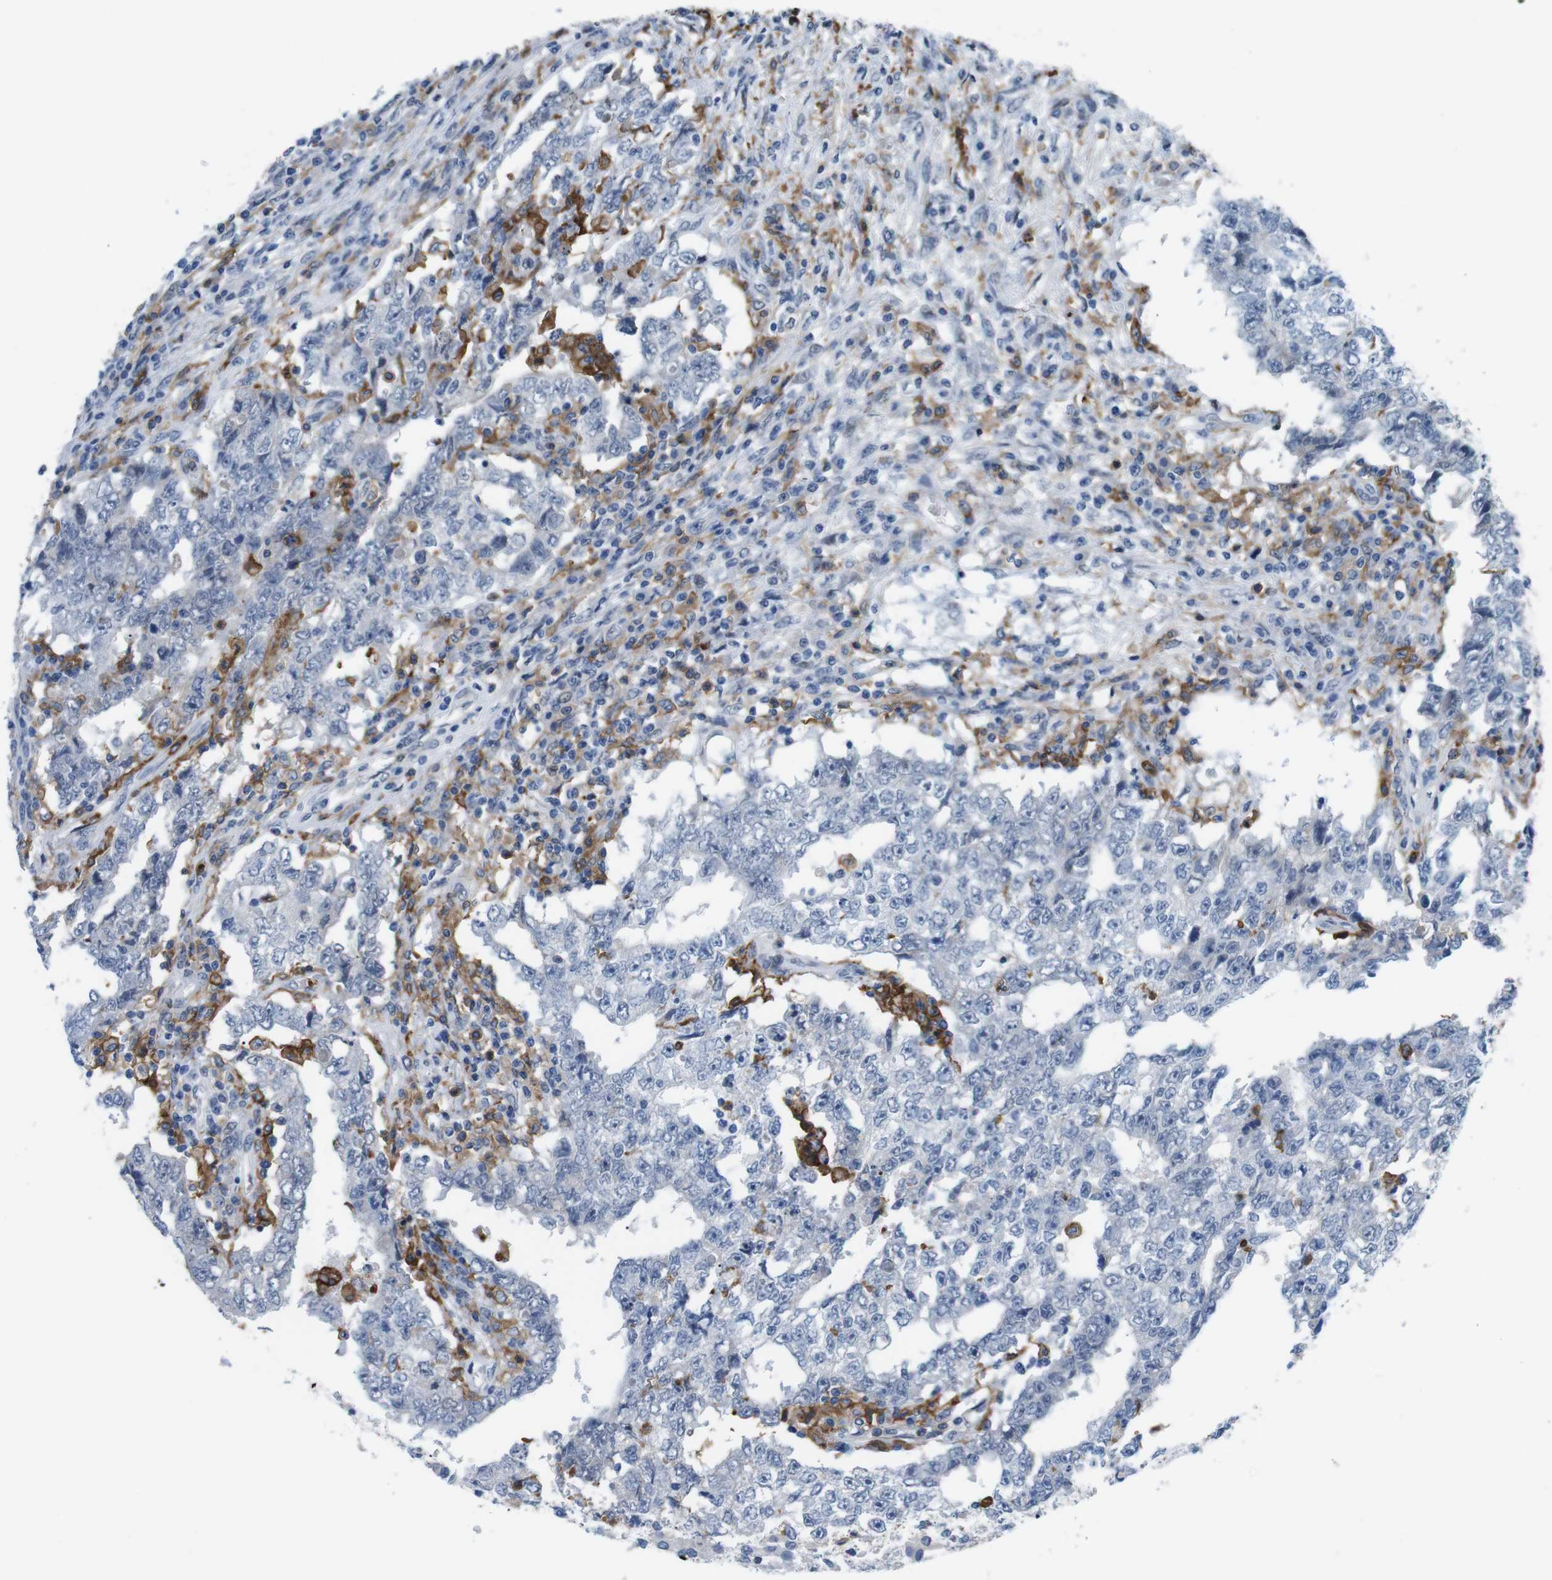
{"staining": {"intensity": "negative", "quantity": "none", "location": "none"}, "tissue": "testis cancer", "cell_type": "Tumor cells", "image_type": "cancer", "snomed": [{"axis": "morphology", "description": "Carcinoma, Embryonal, NOS"}, {"axis": "topography", "description": "Testis"}], "caption": "DAB (3,3'-diaminobenzidine) immunohistochemical staining of human embryonal carcinoma (testis) exhibits no significant positivity in tumor cells.", "gene": "CD300C", "patient": {"sex": "male", "age": 26}}